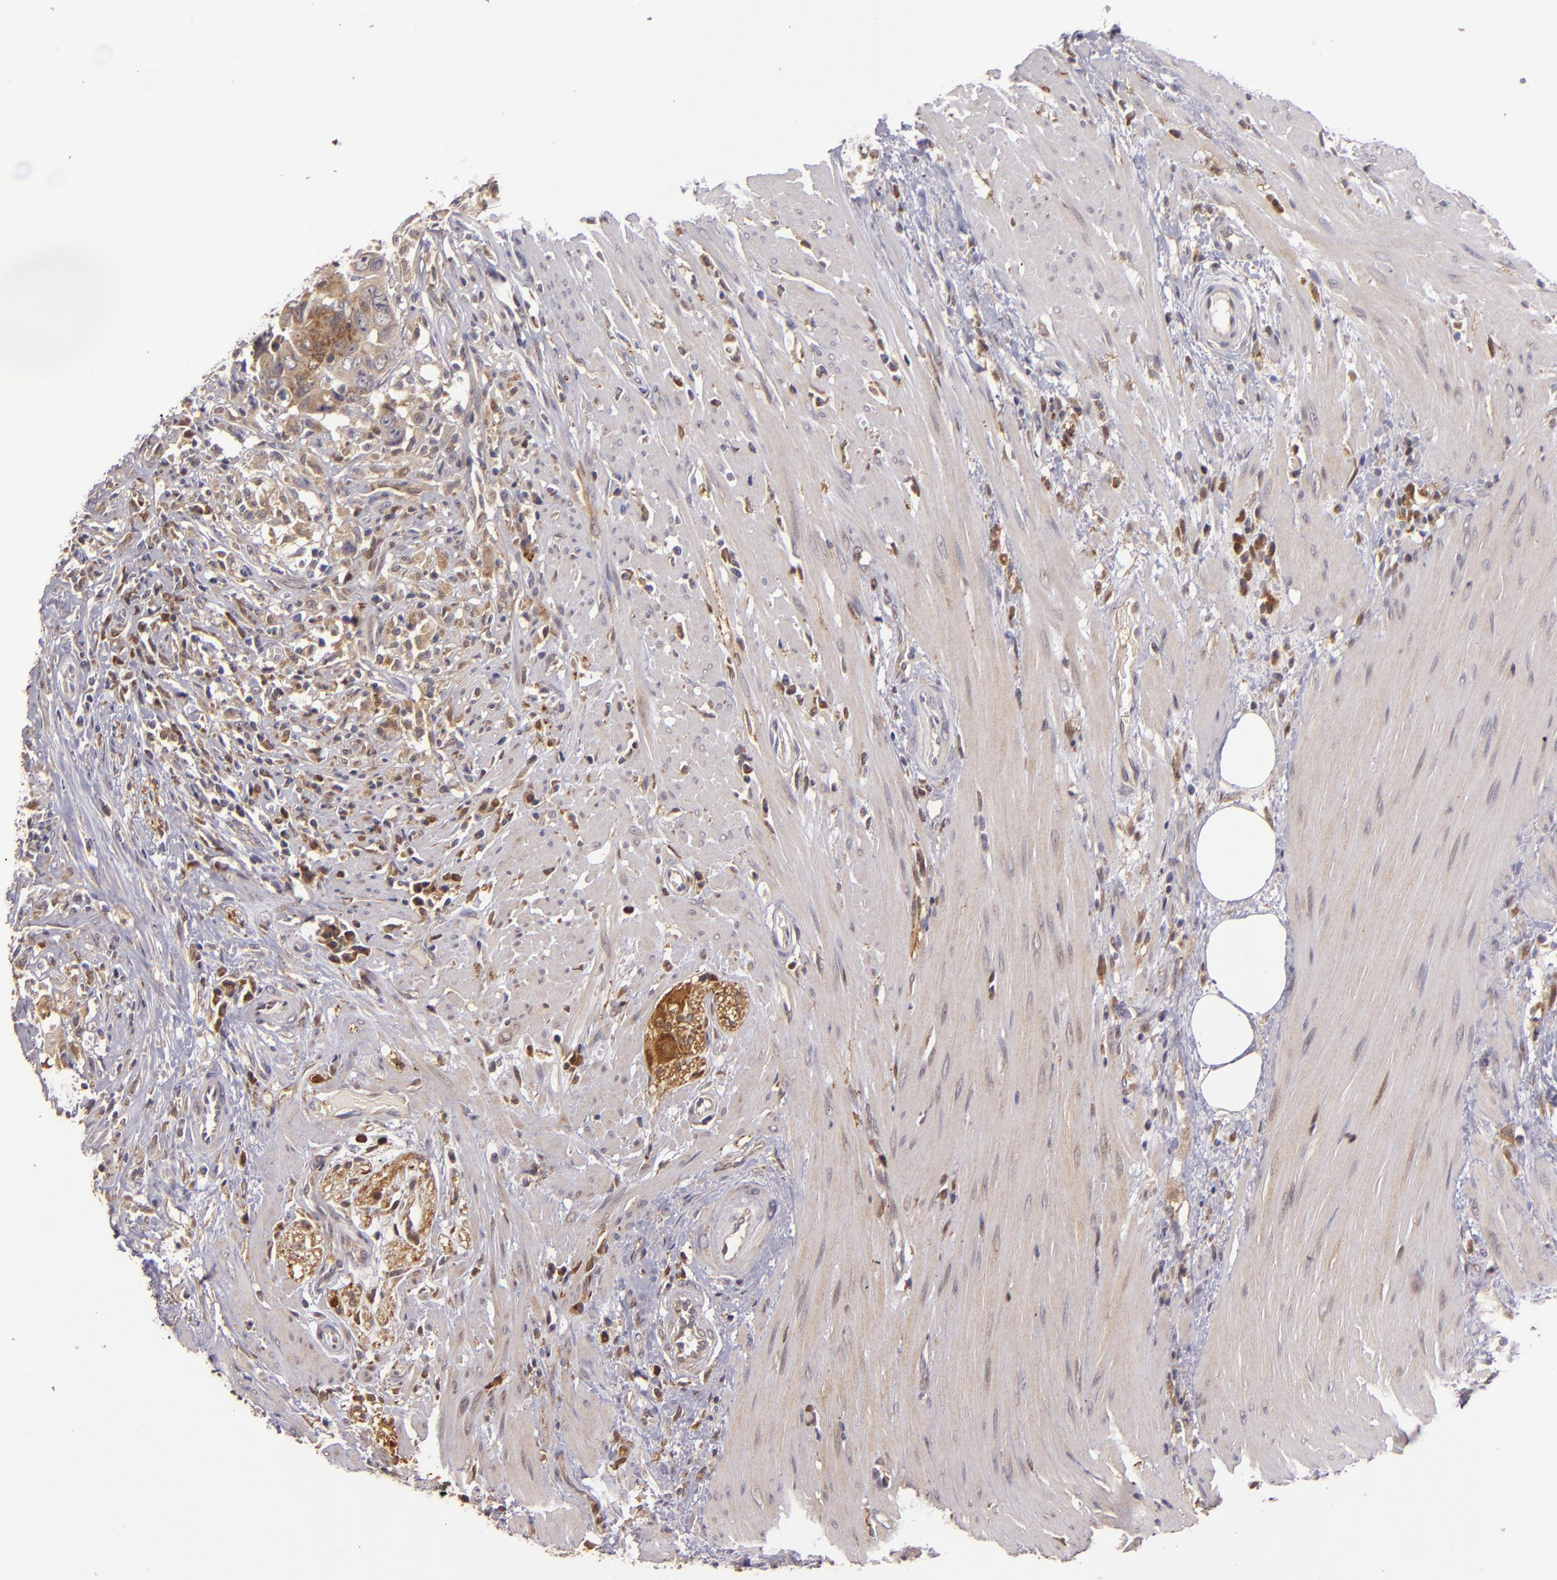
{"staining": {"intensity": "weak", "quantity": ">75%", "location": "cytoplasmic/membranous"}, "tissue": "colorectal cancer", "cell_type": "Tumor cells", "image_type": "cancer", "snomed": [{"axis": "morphology", "description": "Adenocarcinoma, NOS"}, {"axis": "topography", "description": "Rectum"}], "caption": "Protein expression by IHC shows weak cytoplasmic/membranous expression in approximately >75% of tumor cells in colorectal cancer.", "gene": "FHIT", "patient": {"sex": "male", "age": 53}}